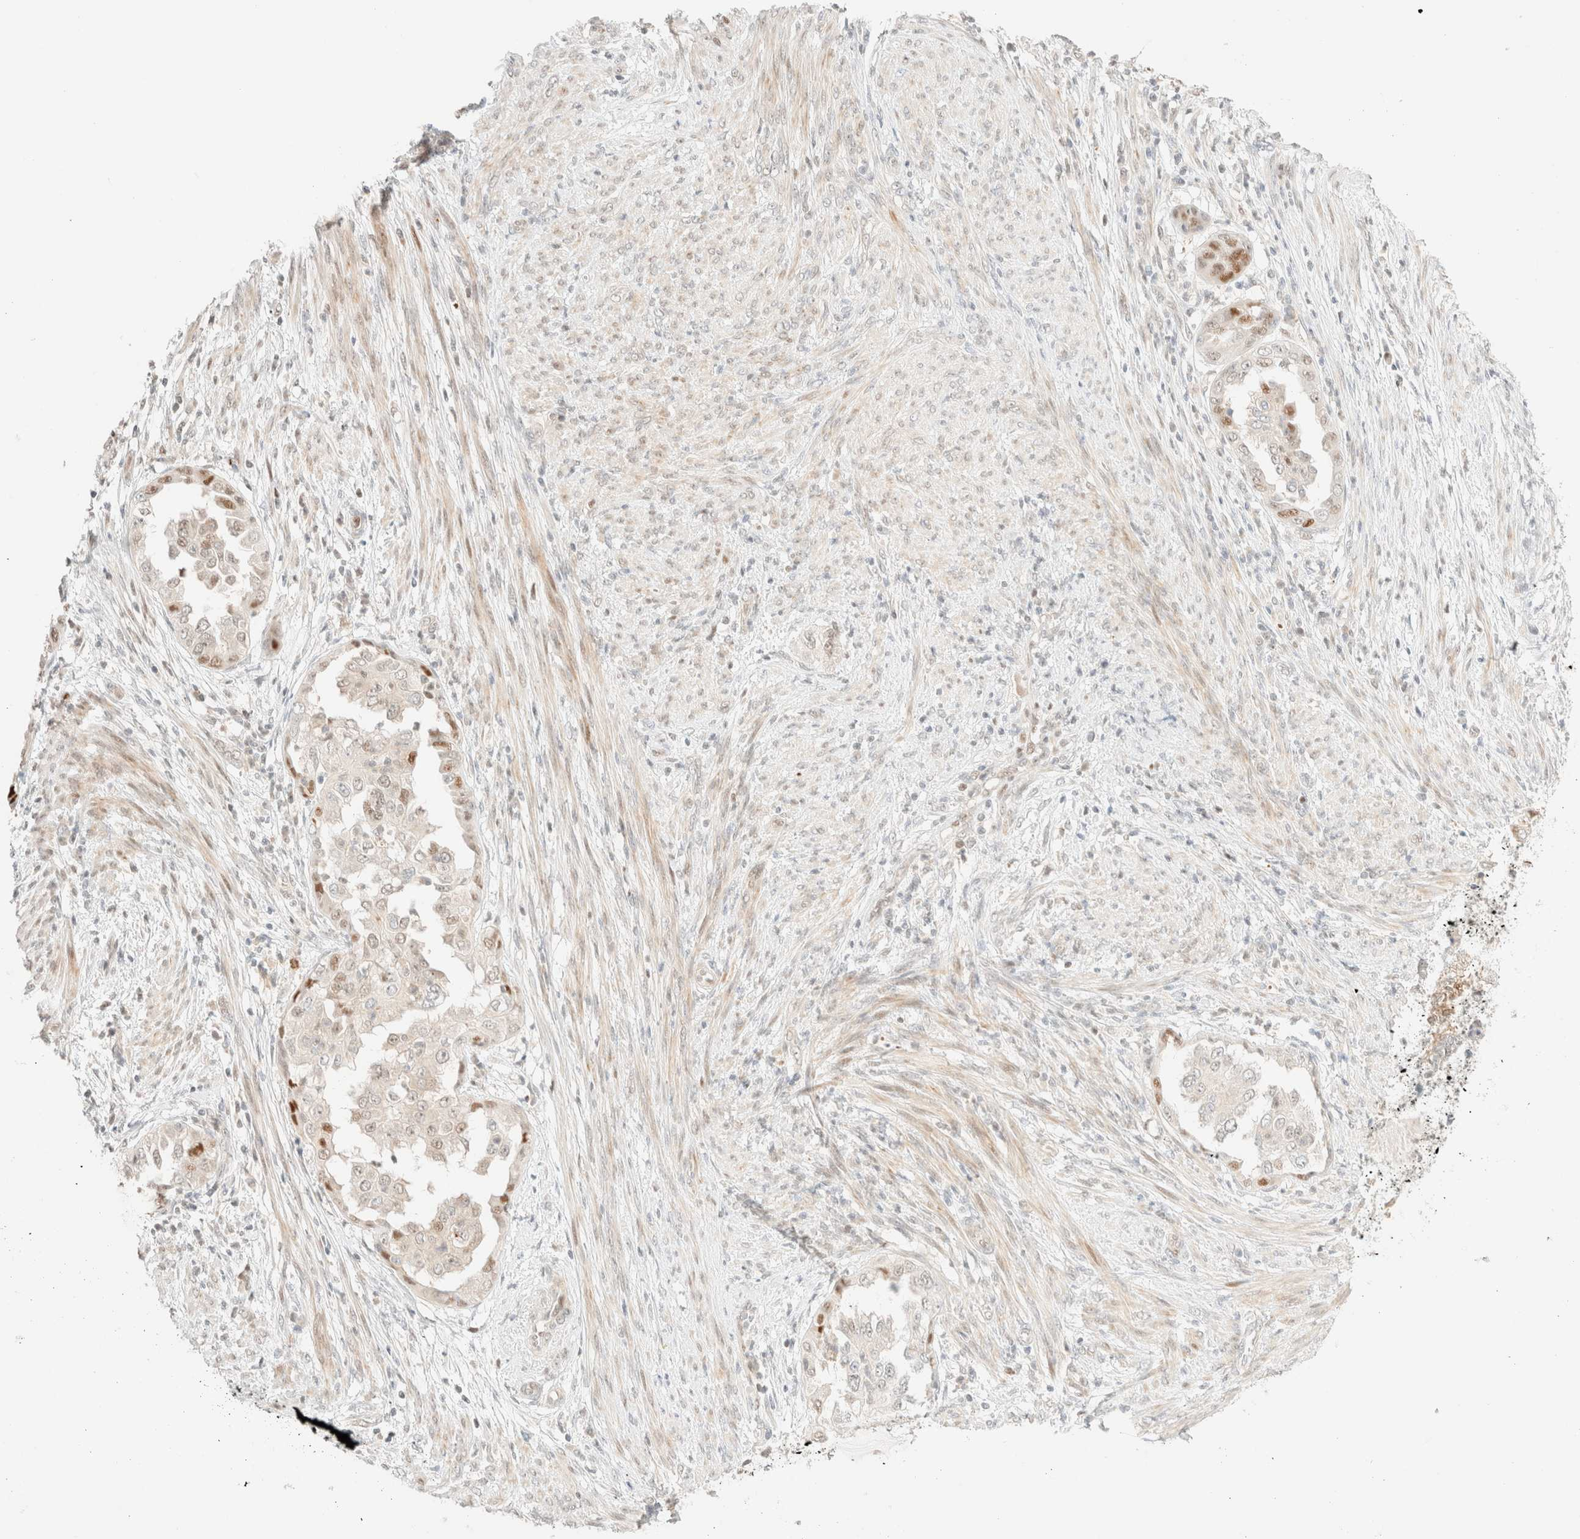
{"staining": {"intensity": "moderate", "quantity": "<25%", "location": "nuclear"}, "tissue": "endometrial cancer", "cell_type": "Tumor cells", "image_type": "cancer", "snomed": [{"axis": "morphology", "description": "Adenocarcinoma, NOS"}, {"axis": "topography", "description": "Endometrium"}], "caption": "High-magnification brightfield microscopy of endometrial cancer stained with DAB (3,3'-diaminobenzidine) (brown) and counterstained with hematoxylin (blue). tumor cells exhibit moderate nuclear positivity is identified in approximately<25% of cells.", "gene": "TSR1", "patient": {"sex": "female", "age": 85}}